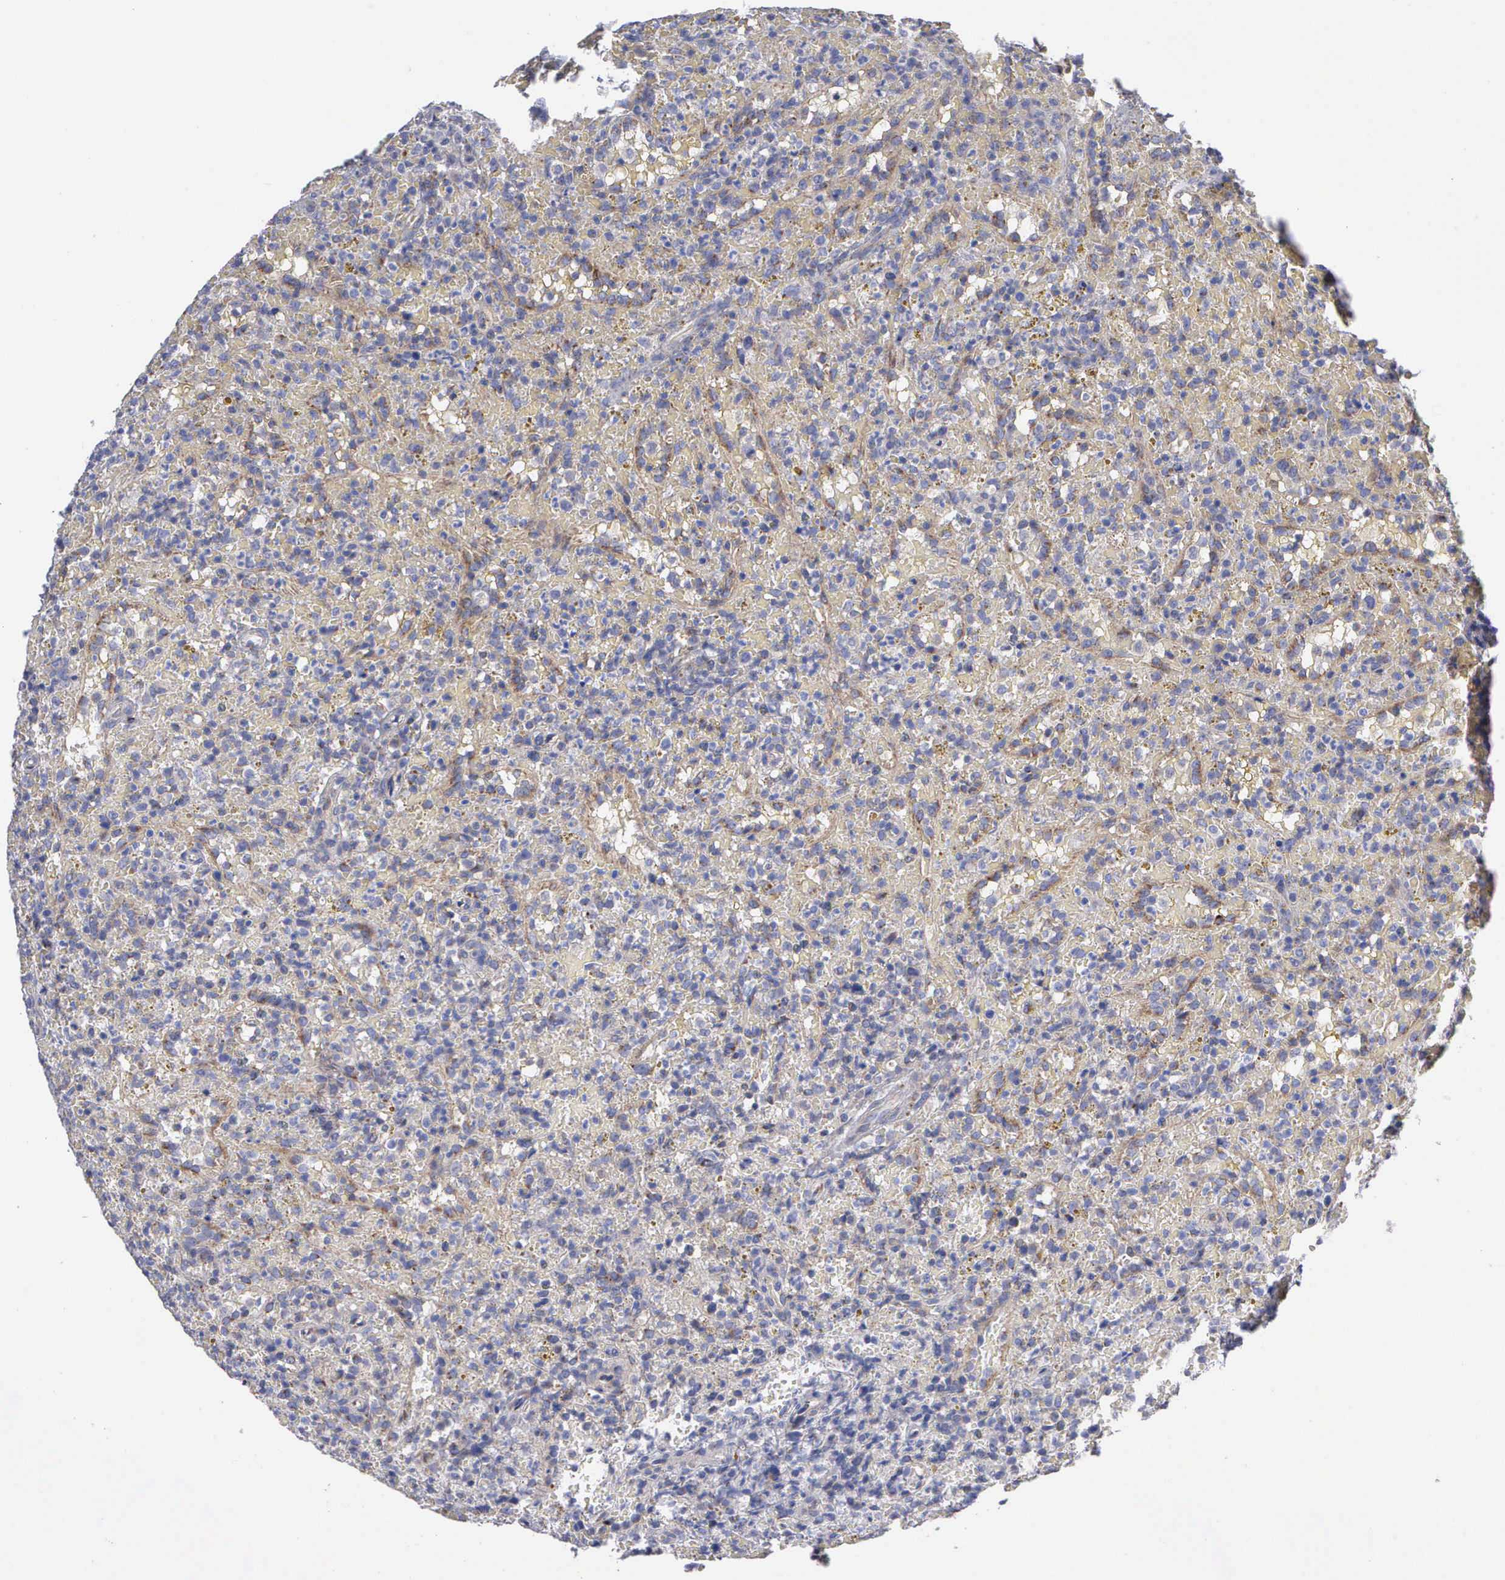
{"staining": {"intensity": "weak", "quantity": "<25%", "location": "cytoplasmic/membranous"}, "tissue": "lymphoma", "cell_type": "Tumor cells", "image_type": "cancer", "snomed": [{"axis": "morphology", "description": "Malignant lymphoma, non-Hodgkin's type, High grade"}, {"axis": "topography", "description": "Spleen"}, {"axis": "topography", "description": "Lymph node"}], "caption": "Immunohistochemistry histopathology image of lymphoma stained for a protein (brown), which exhibits no positivity in tumor cells.", "gene": "APOOL", "patient": {"sex": "female", "age": 70}}